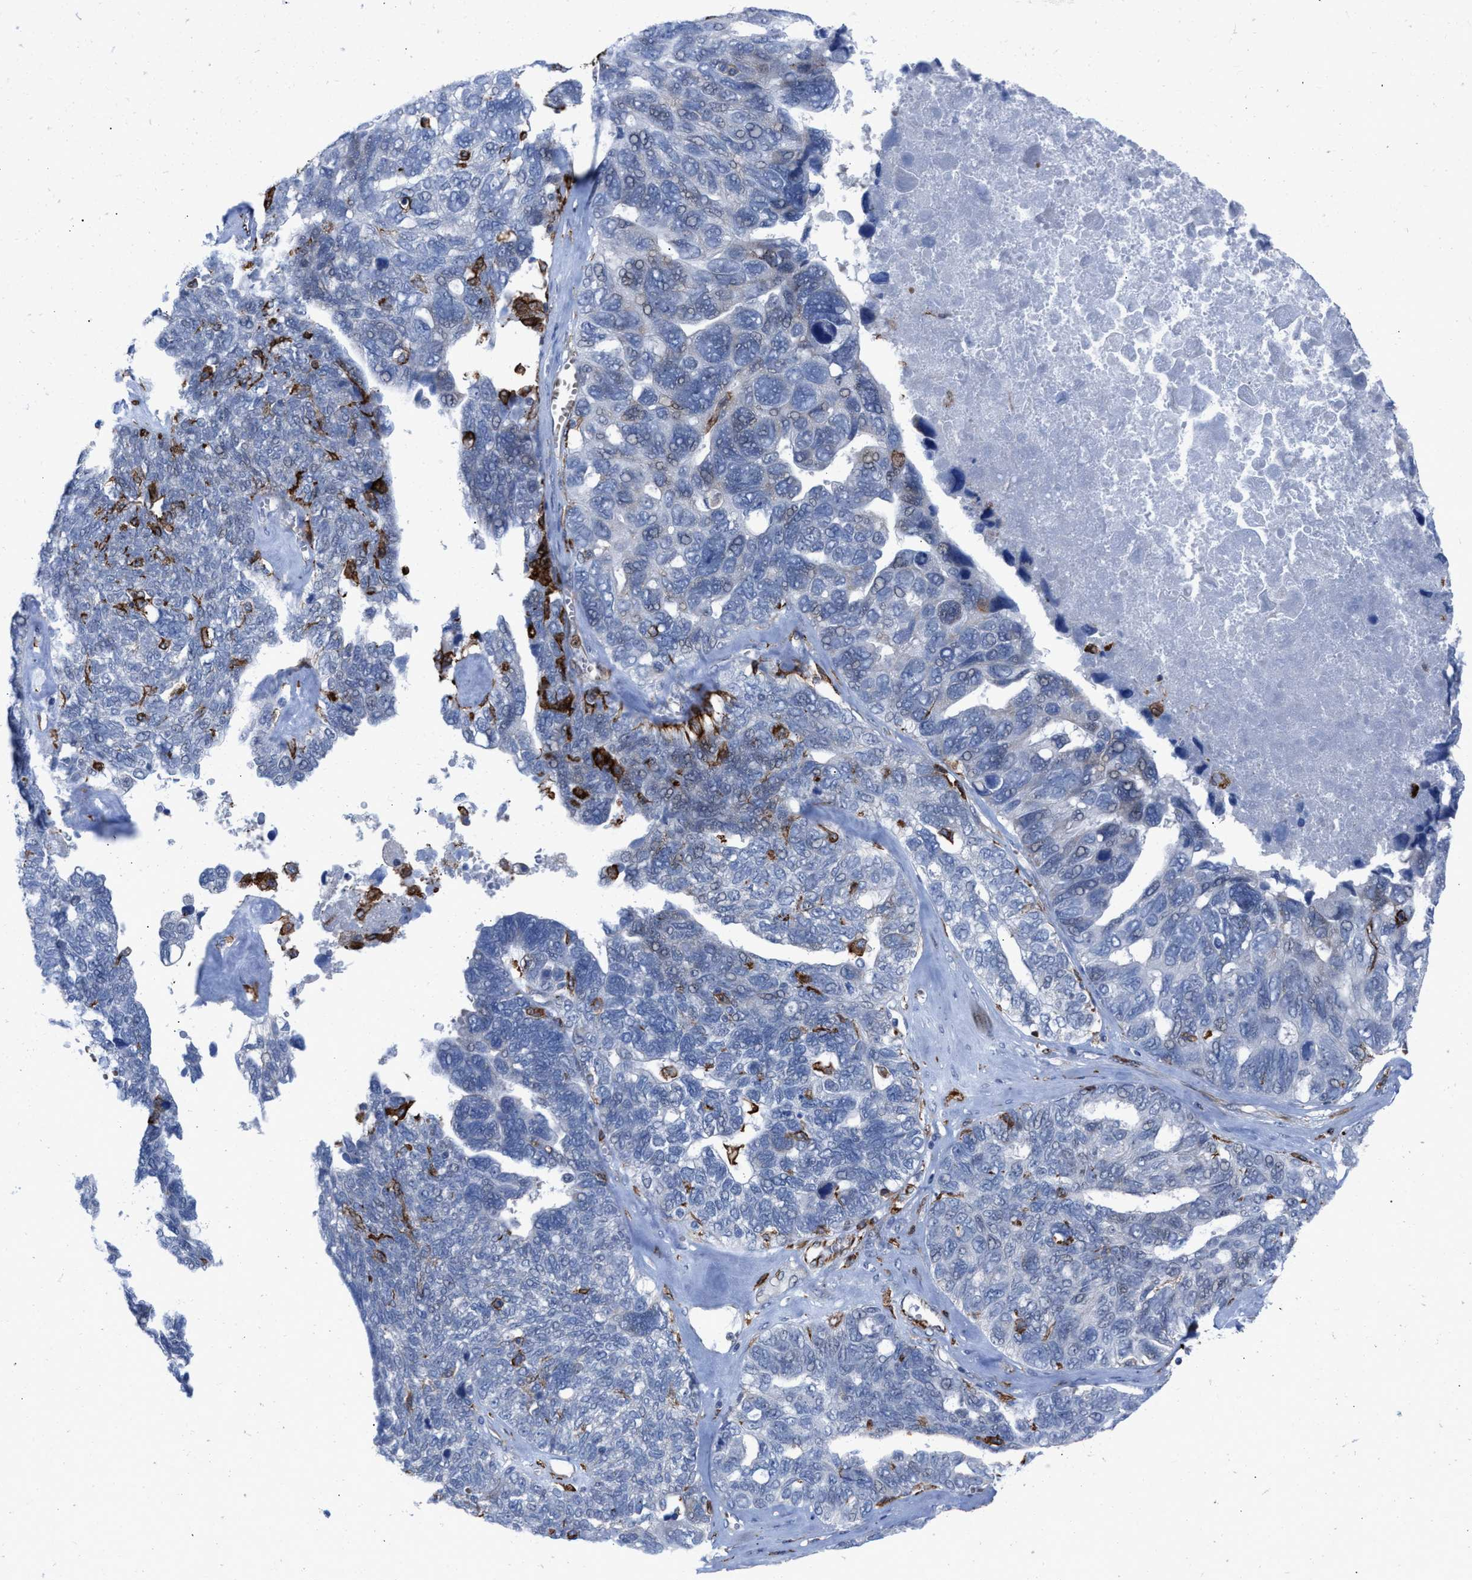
{"staining": {"intensity": "negative", "quantity": "none", "location": "none"}, "tissue": "ovarian cancer", "cell_type": "Tumor cells", "image_type": "cancer", "snomed": [{"axis": "morphology", "description": "Cystadenocarcinoma, serous, NOS"}, {"axis": "topography", "description": "Ovary"}], "caption": "IHC image of human serous cystadenocarcinoma (ovarian) stained for a protein (brown), which displays no staining in tumor cells. Nuclei are stained in blue.", "gene": "SLC47A1", "patient": {"sex": "female", "age": 79}}